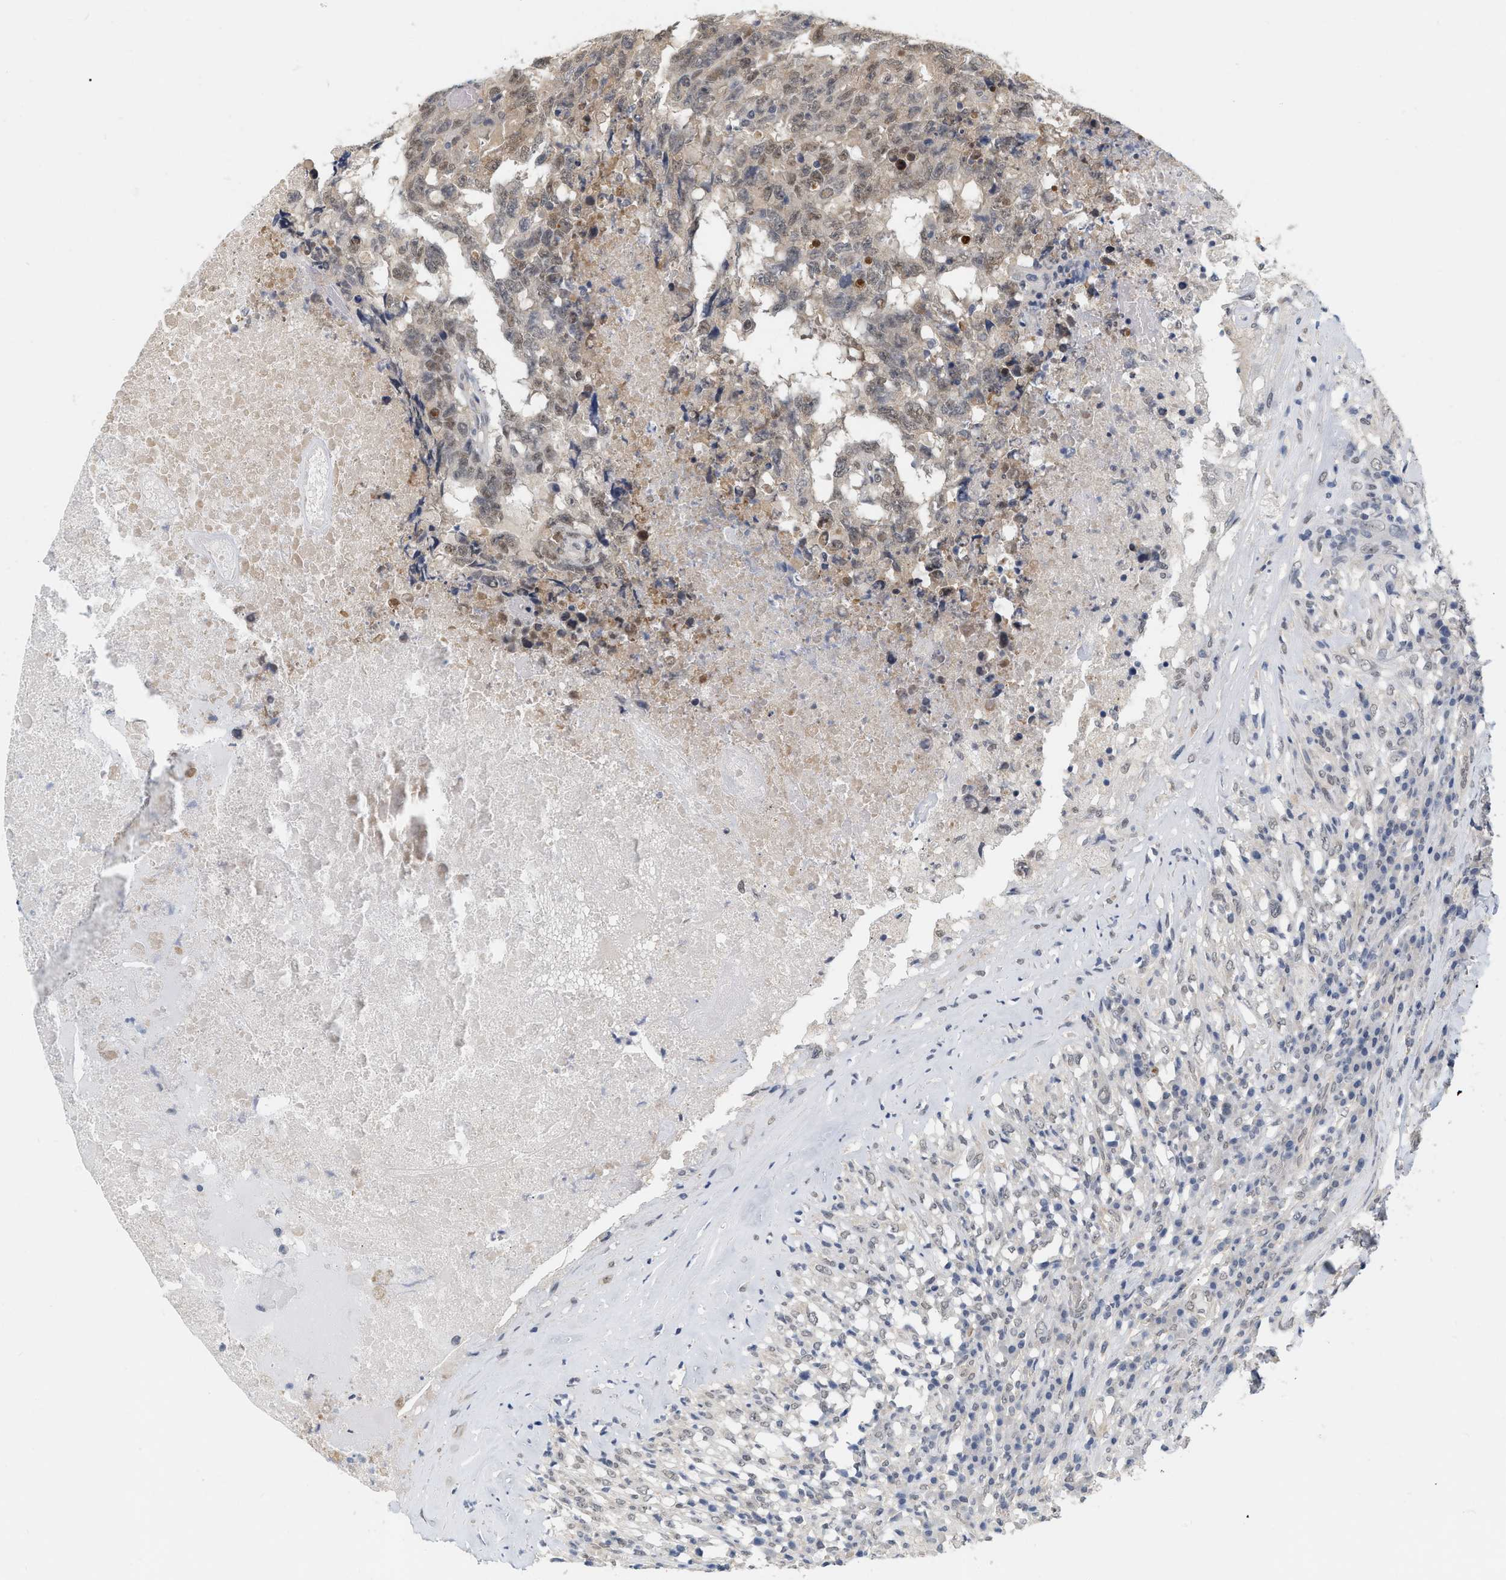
{"staining": {"intensity": "weak", "quantity": "25%-75%", "location": "cytoplasmic/membranous,nuclear"}, "tissue": "testis cancer", "cell_type": "Tumor cells", "image_type": "cancer", "snomed": [{"axis": "morphology", "description": "Necrosis, NOS"}, {"axis": "morphology", "description": "Carcinoma, Embryonal, NOS"}, {"axis": "topography", "description": "Testis"}], "caption": "This is a micrograph of immunohistochemistry staining of embryonal carcinoma (testis), which shows weak positivity in the cytoplasmic/membranous and nuclear of tumor cells.", "gene": "RUVBL1", "patient": {"sex": "male", "age": 19}}